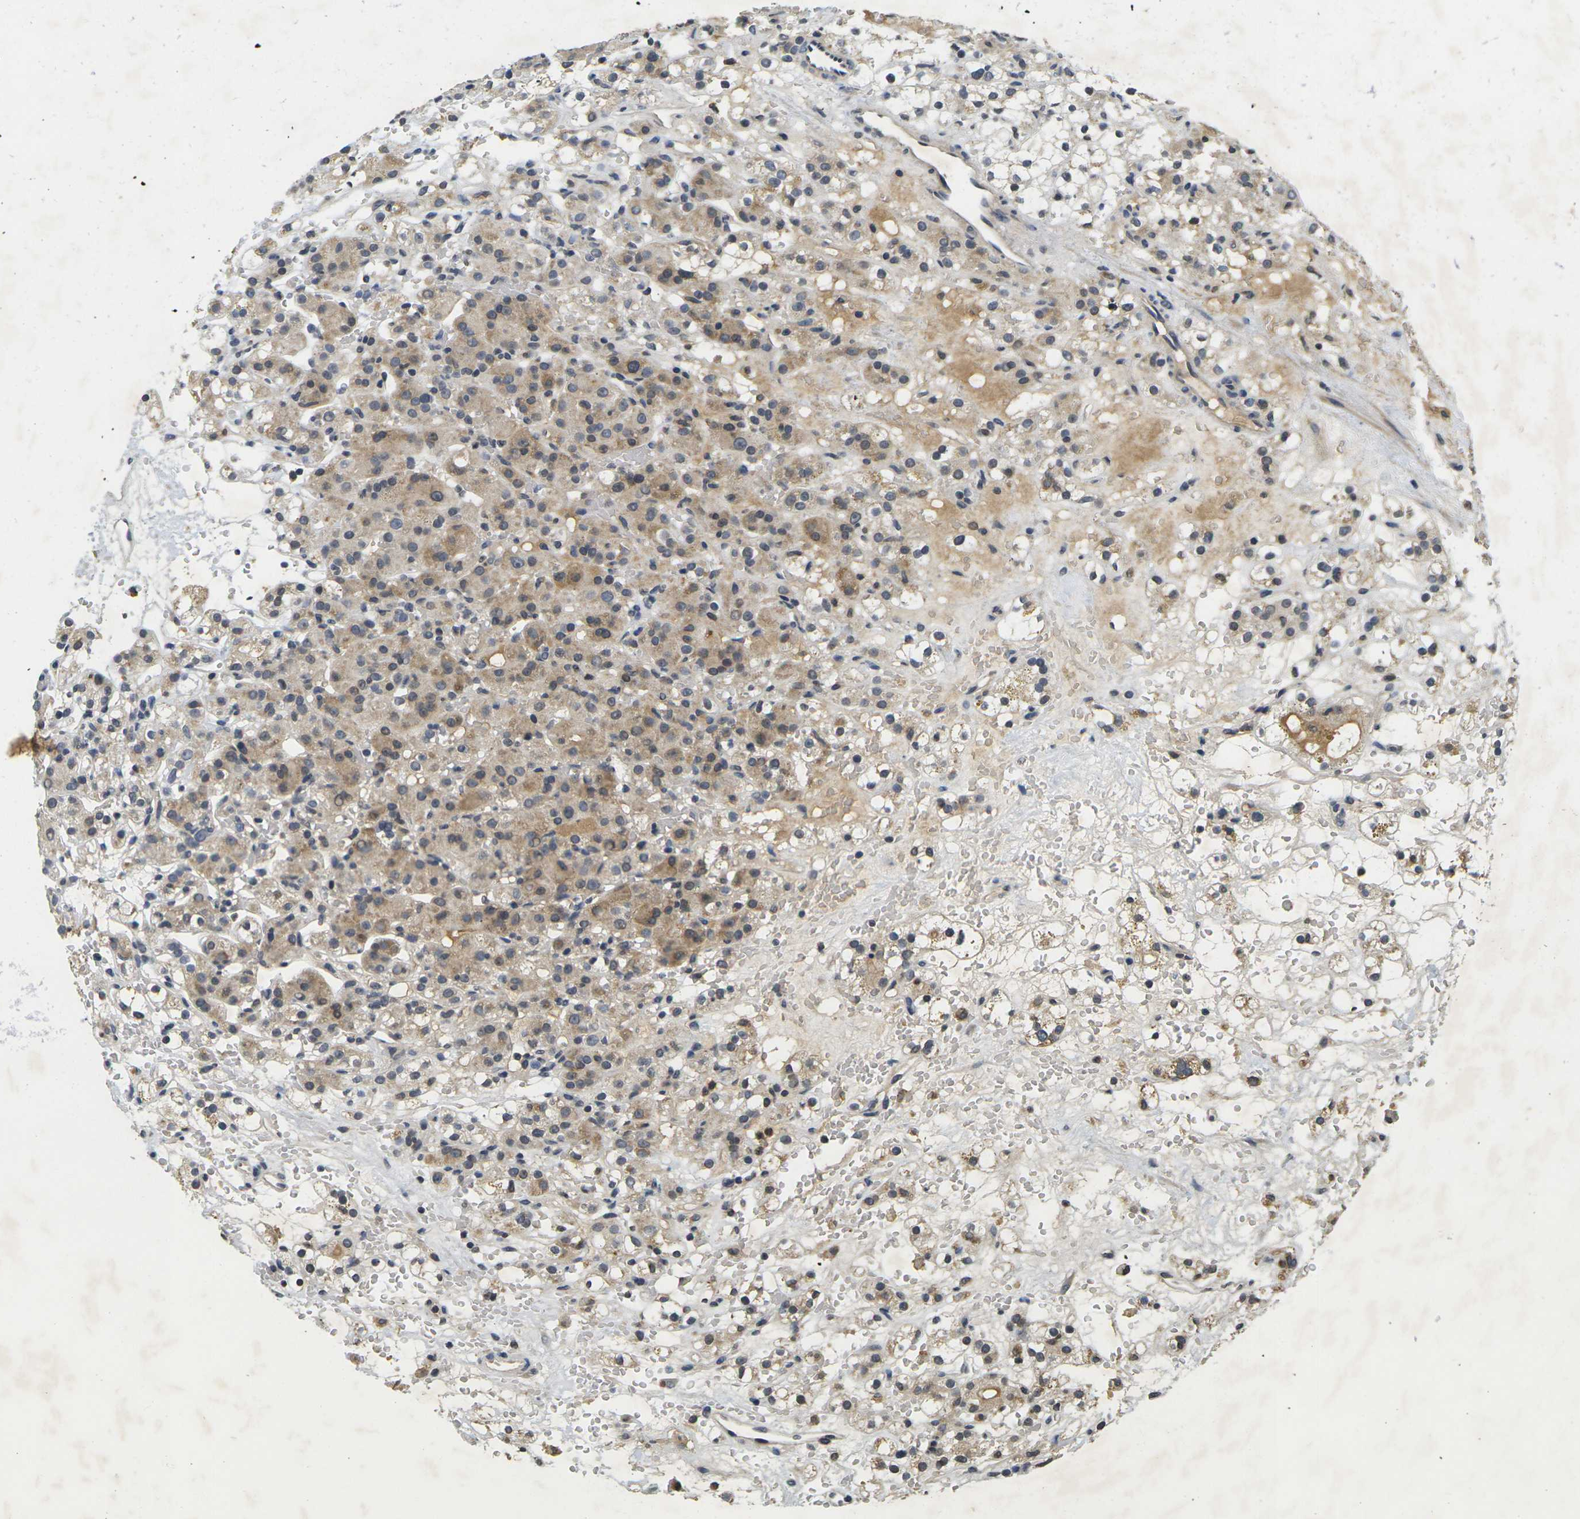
{"staining": {"intensity": "moderate", "quantity": "25%-75%", "location": "cytoplasmic/membranous"}, "tissue": "renal cancer", "cell_type": "Tumor cells", "image_type": "cancer", "snomed": [{"axis": "morphology", "description": "Adenocarcinoma, NOS"}, {"axis": "topography", "description": "Kidney"}], "caption": "Renal adenocarcinoma was stained to show a protein in brown. There is medium levels of moderate cytoplasmic/membranous positivity in approximately 25%-75% of tumor cells.", "gene": "C1QC", "patient": {"sex": "male", "age": 61}}